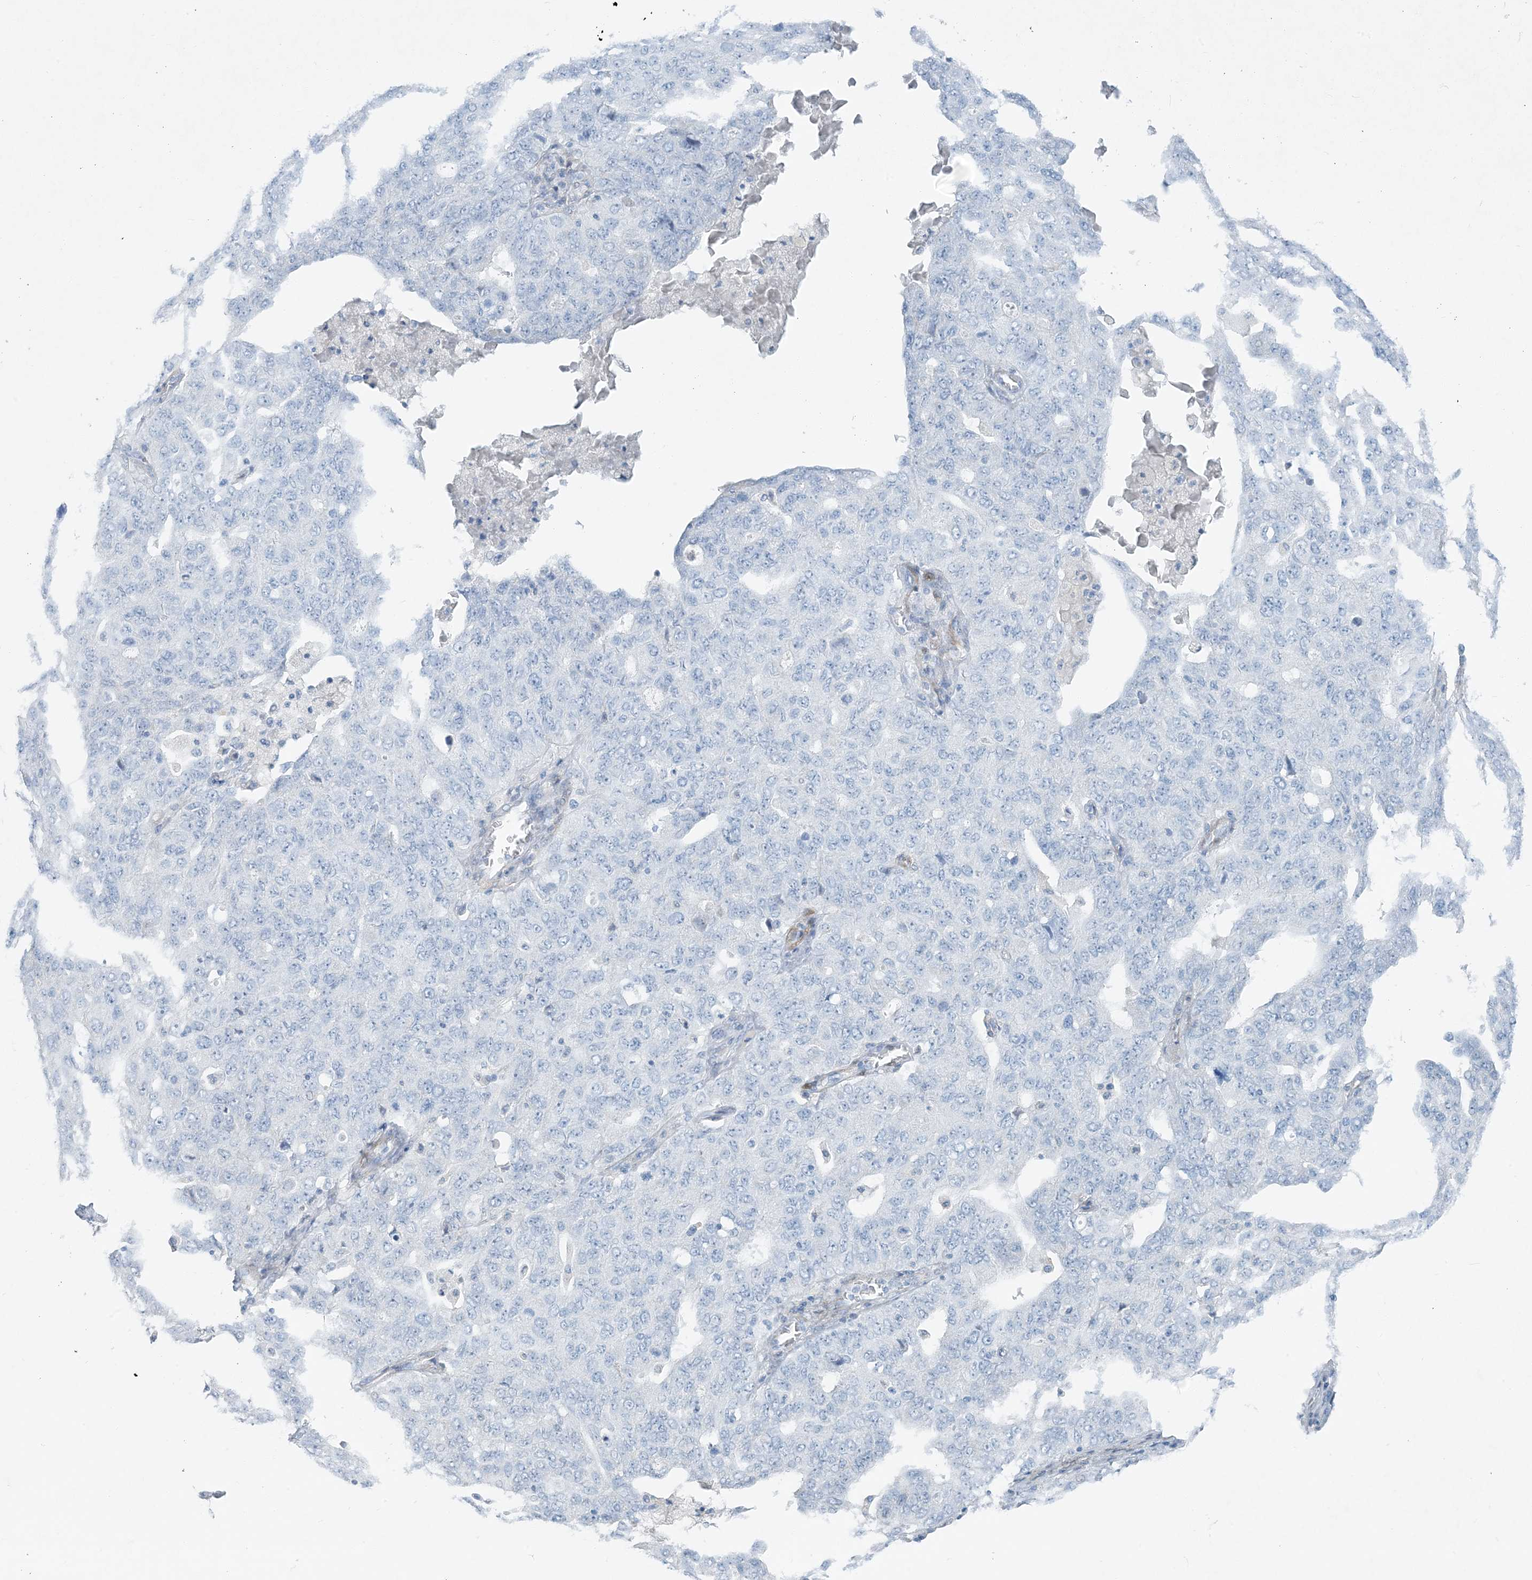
{"staining": {"intensity": "negative", "quantity": "none", "location": "none"}, "tissue": "ovarian cancer", "cell_type": "Tumor cells", "image_type": "cancer", "snomed": [{"axis": "morphology", "description": "Carcinoma, endometroid"}, {"axis": "topography", "description": "Ovary"}], "caption": "There is no significant positivity in tumor cells of ovarian cancer.", "gene": "PGM5", "patient": {"sex": "female", "age": 62}}